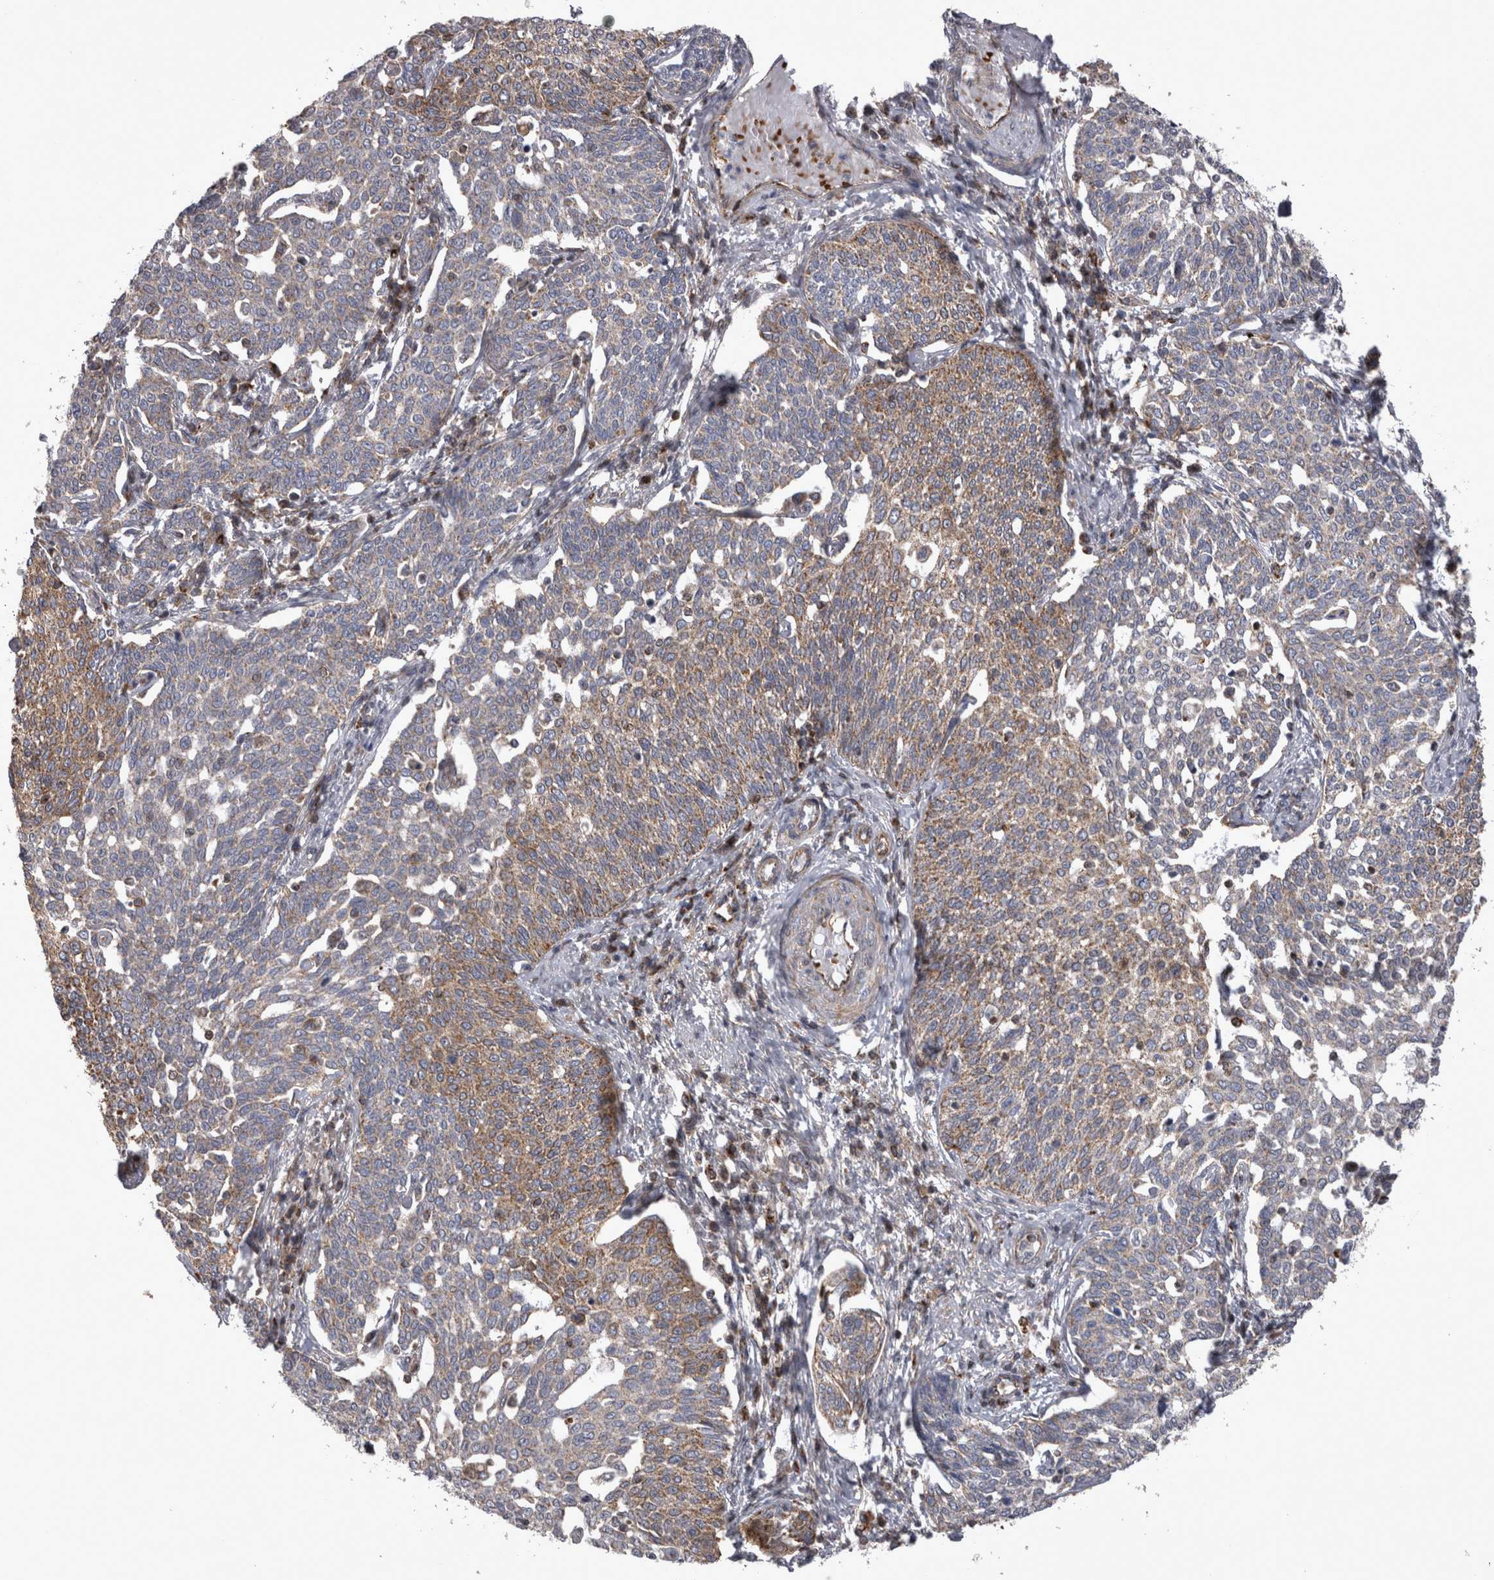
{"staining": {"intensity": "moderate", "quantity": ">75%", "location": "cytoplasmic/membranous"}, "tissue": "cervical cancer", "cell_type": "Tumor cells", "image_type": "cancer", "snomed": [{"axis": "morphology", "description": "Squamous cell carcinoma, NOS"}, {"axis": "topography", "description": "Cervix"}], "caption": "Brown immunohistochemical staining in cervical cancer demonstrates moderate cytoplasmic/membranous positivity in approximately >75% of tumor cells.", "gene": "TSPOAP1", "patient": {"sex": "female", "age": 34}}